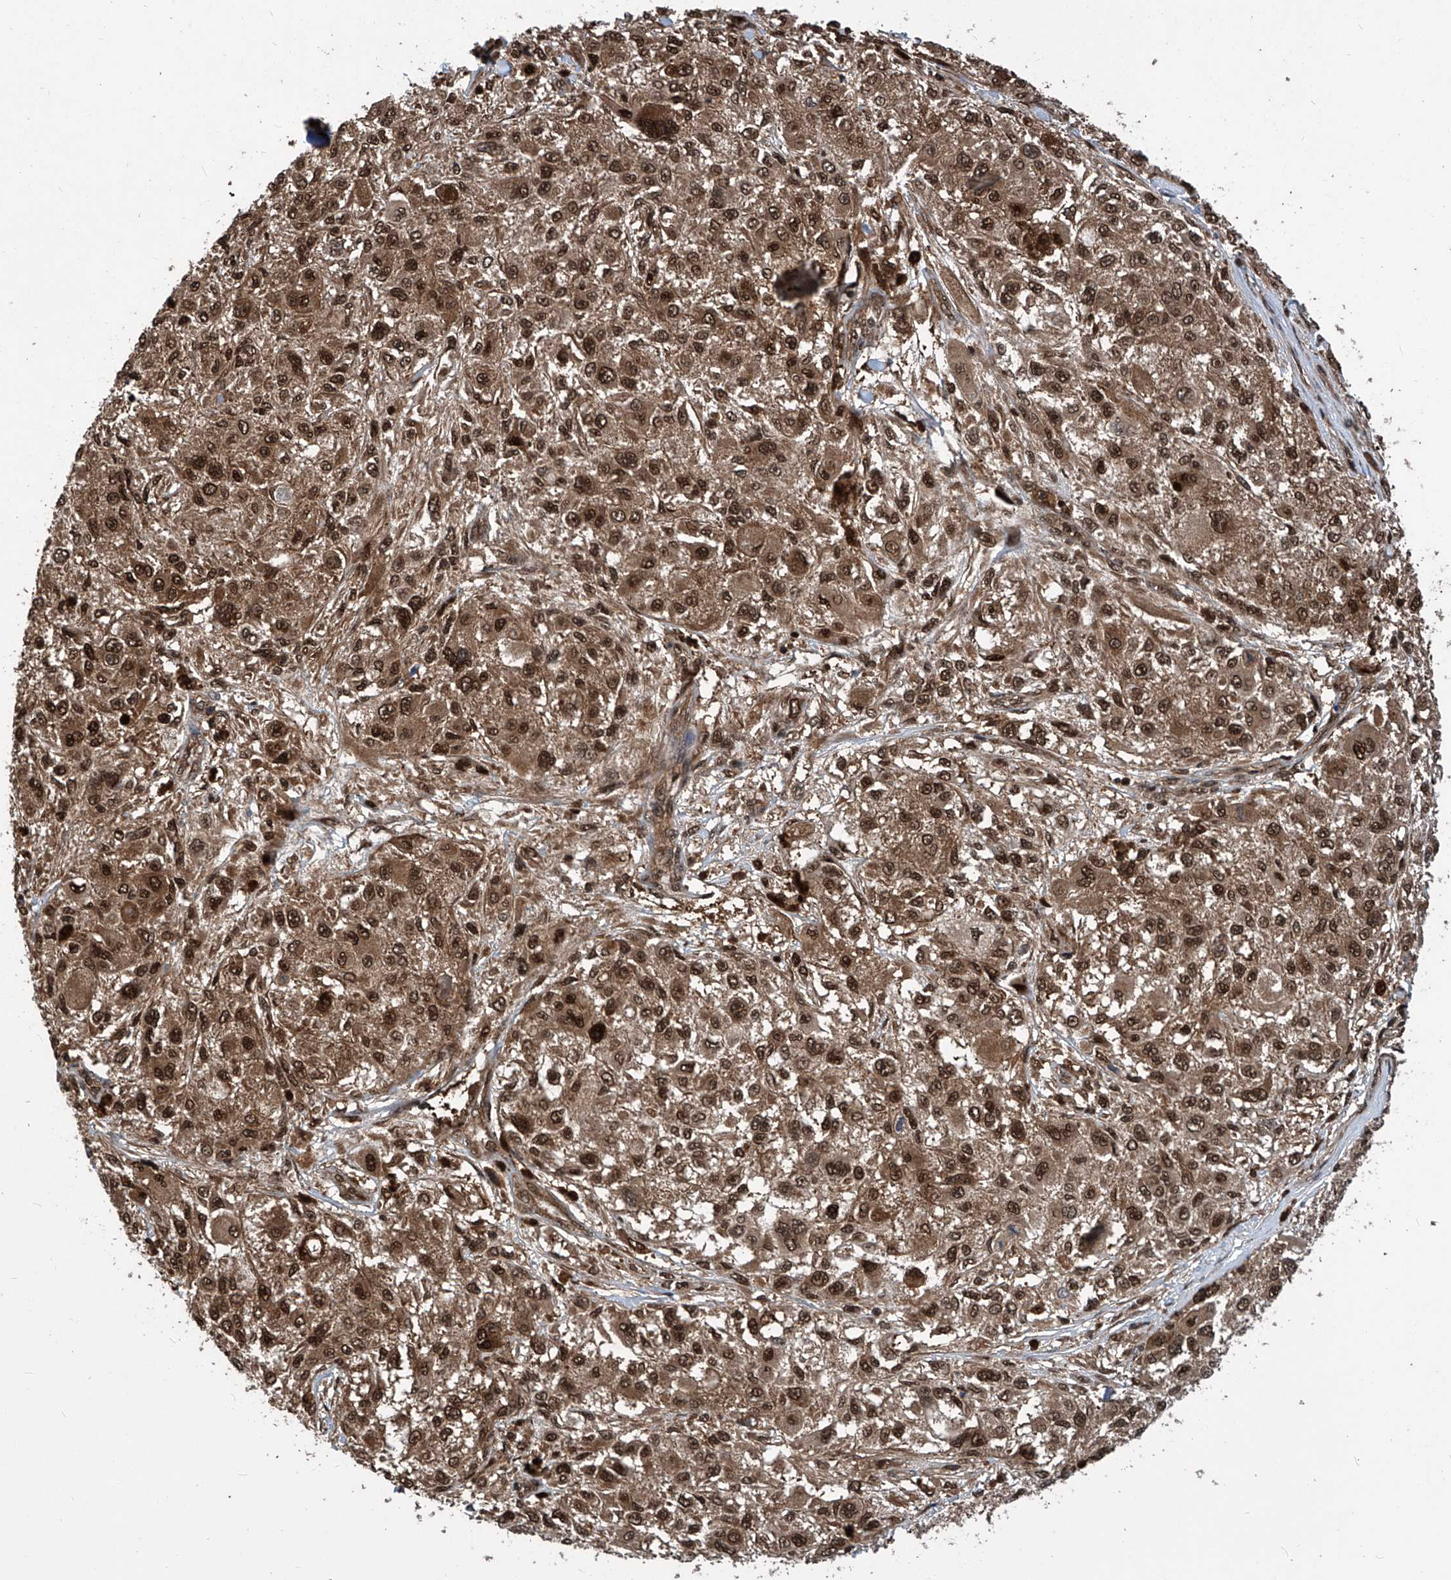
{"staining": {"intensity": "strong", "quantity": ">75%", "location": "cytoplasmic/membranous,nuclear"}, "tissue": "melanoma", "cell_type": "Tumor cells", "image_type": "cancer", "snomed": [{"axis": "morphology", "description": "Necrosis, NOS"}, {"axis": "morphology", "description": "Malignant melanoma, NOS"}, {"axis": "topography", "description": "Skin"}], "caption": "Tumor cells reveal strong cytoplasmic/membranous and nuclear staining in approximately >75% of cells in malignant melanoma.", "gene": "PSMB1", "patient": {"sex": "female", "age": 87}}